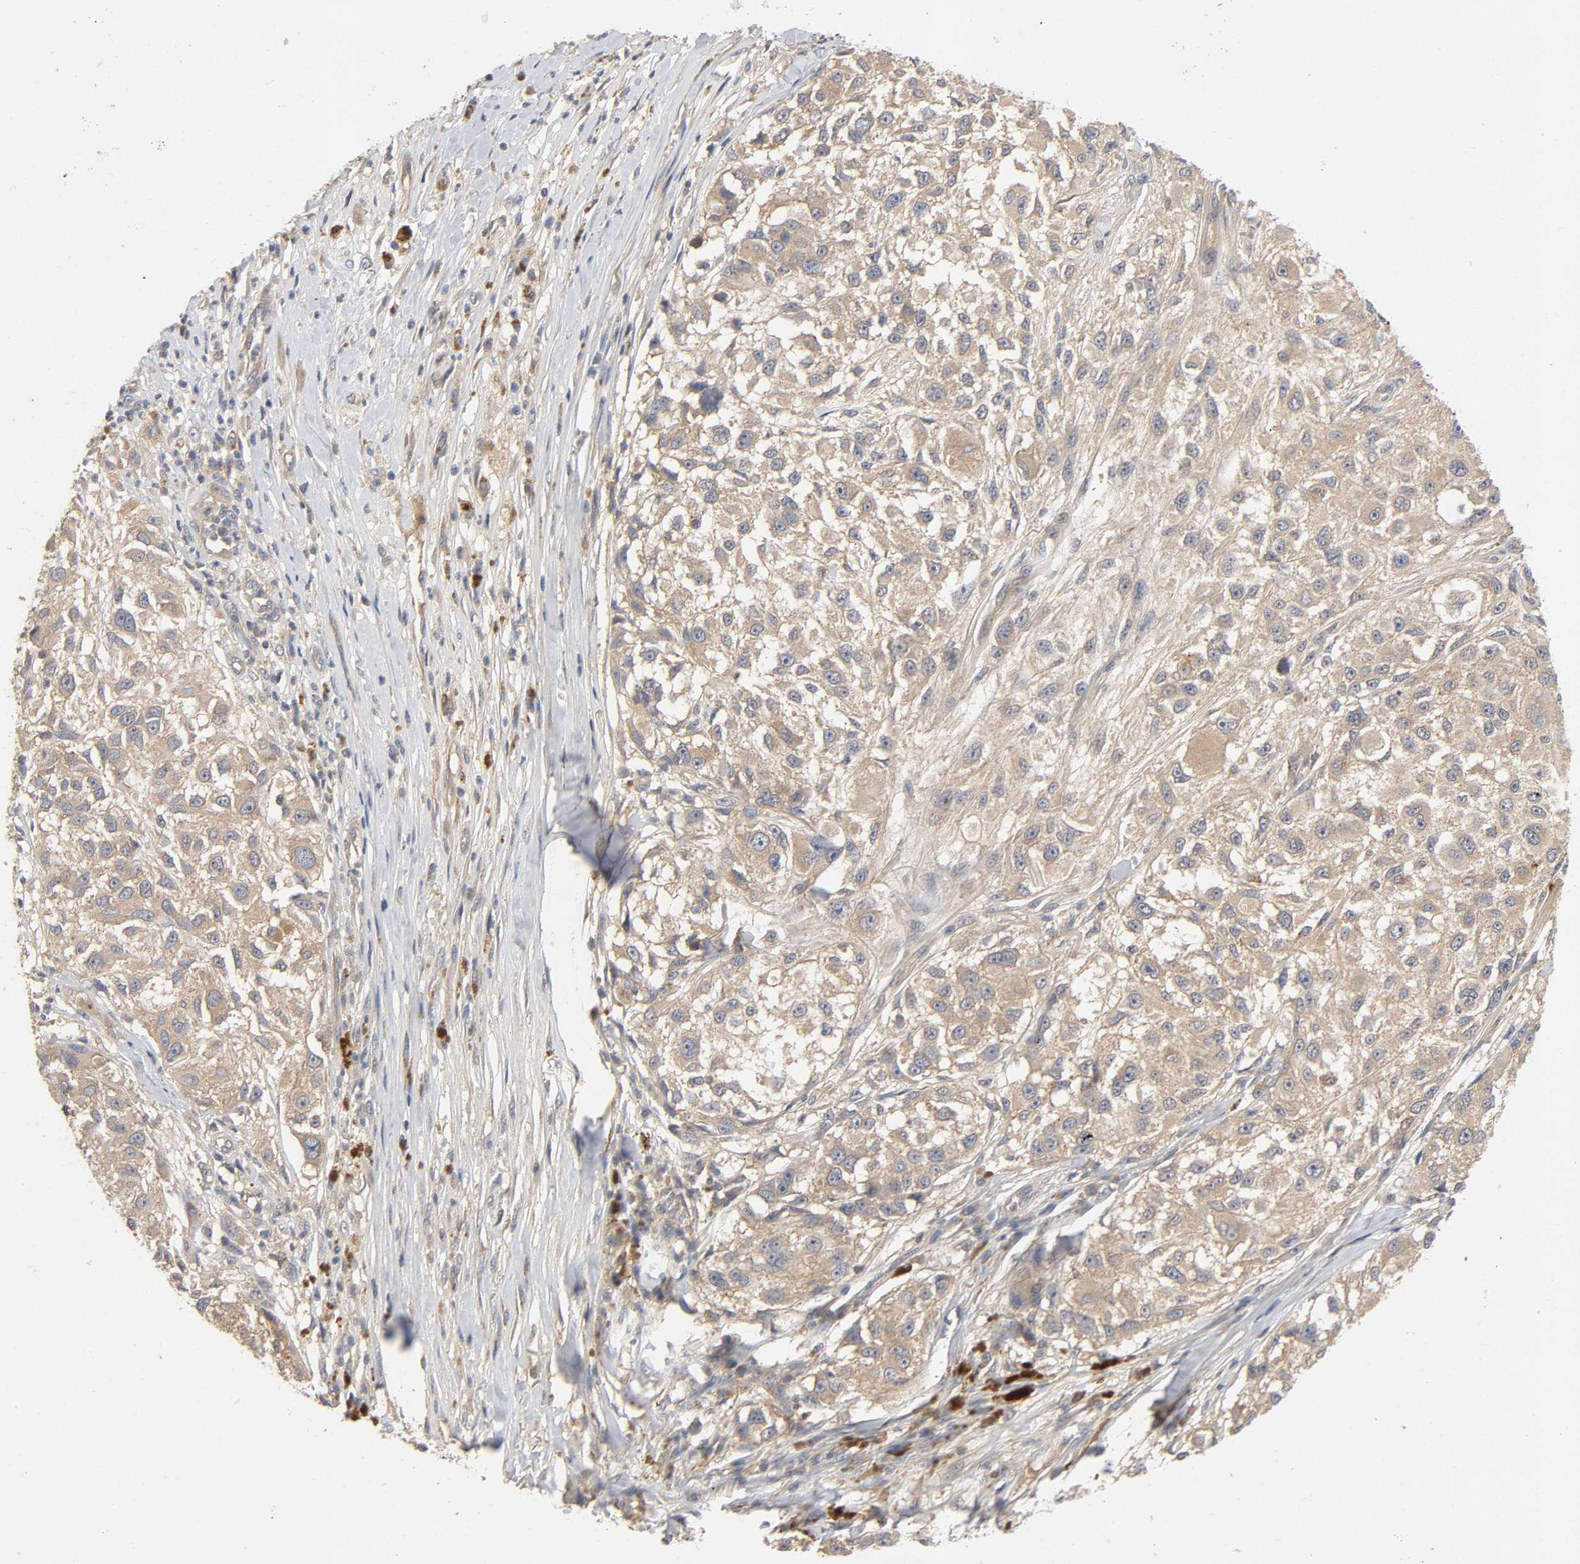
{"staining": {"intensity": "moderate", "quantity": ">75%", "location": "cytoplasmic/membranous"}, "tissue": "melanoma", "cell_type": "Tumor cells", "image_type": "cancer", "snomed": [{"axis": "morphology", "description": "Necrosis, NOS"}, {"axis": "morphology", "description": "Malignant melanoma, NOS"}, {"axis": "topography", "description": "Skin"}], "caption": "Malignant melanoma stained with a protein marker exhibits moderate staining in tumor cells.", "gene": "CPB2", "patient": {"sex": "female", "age": 87}}